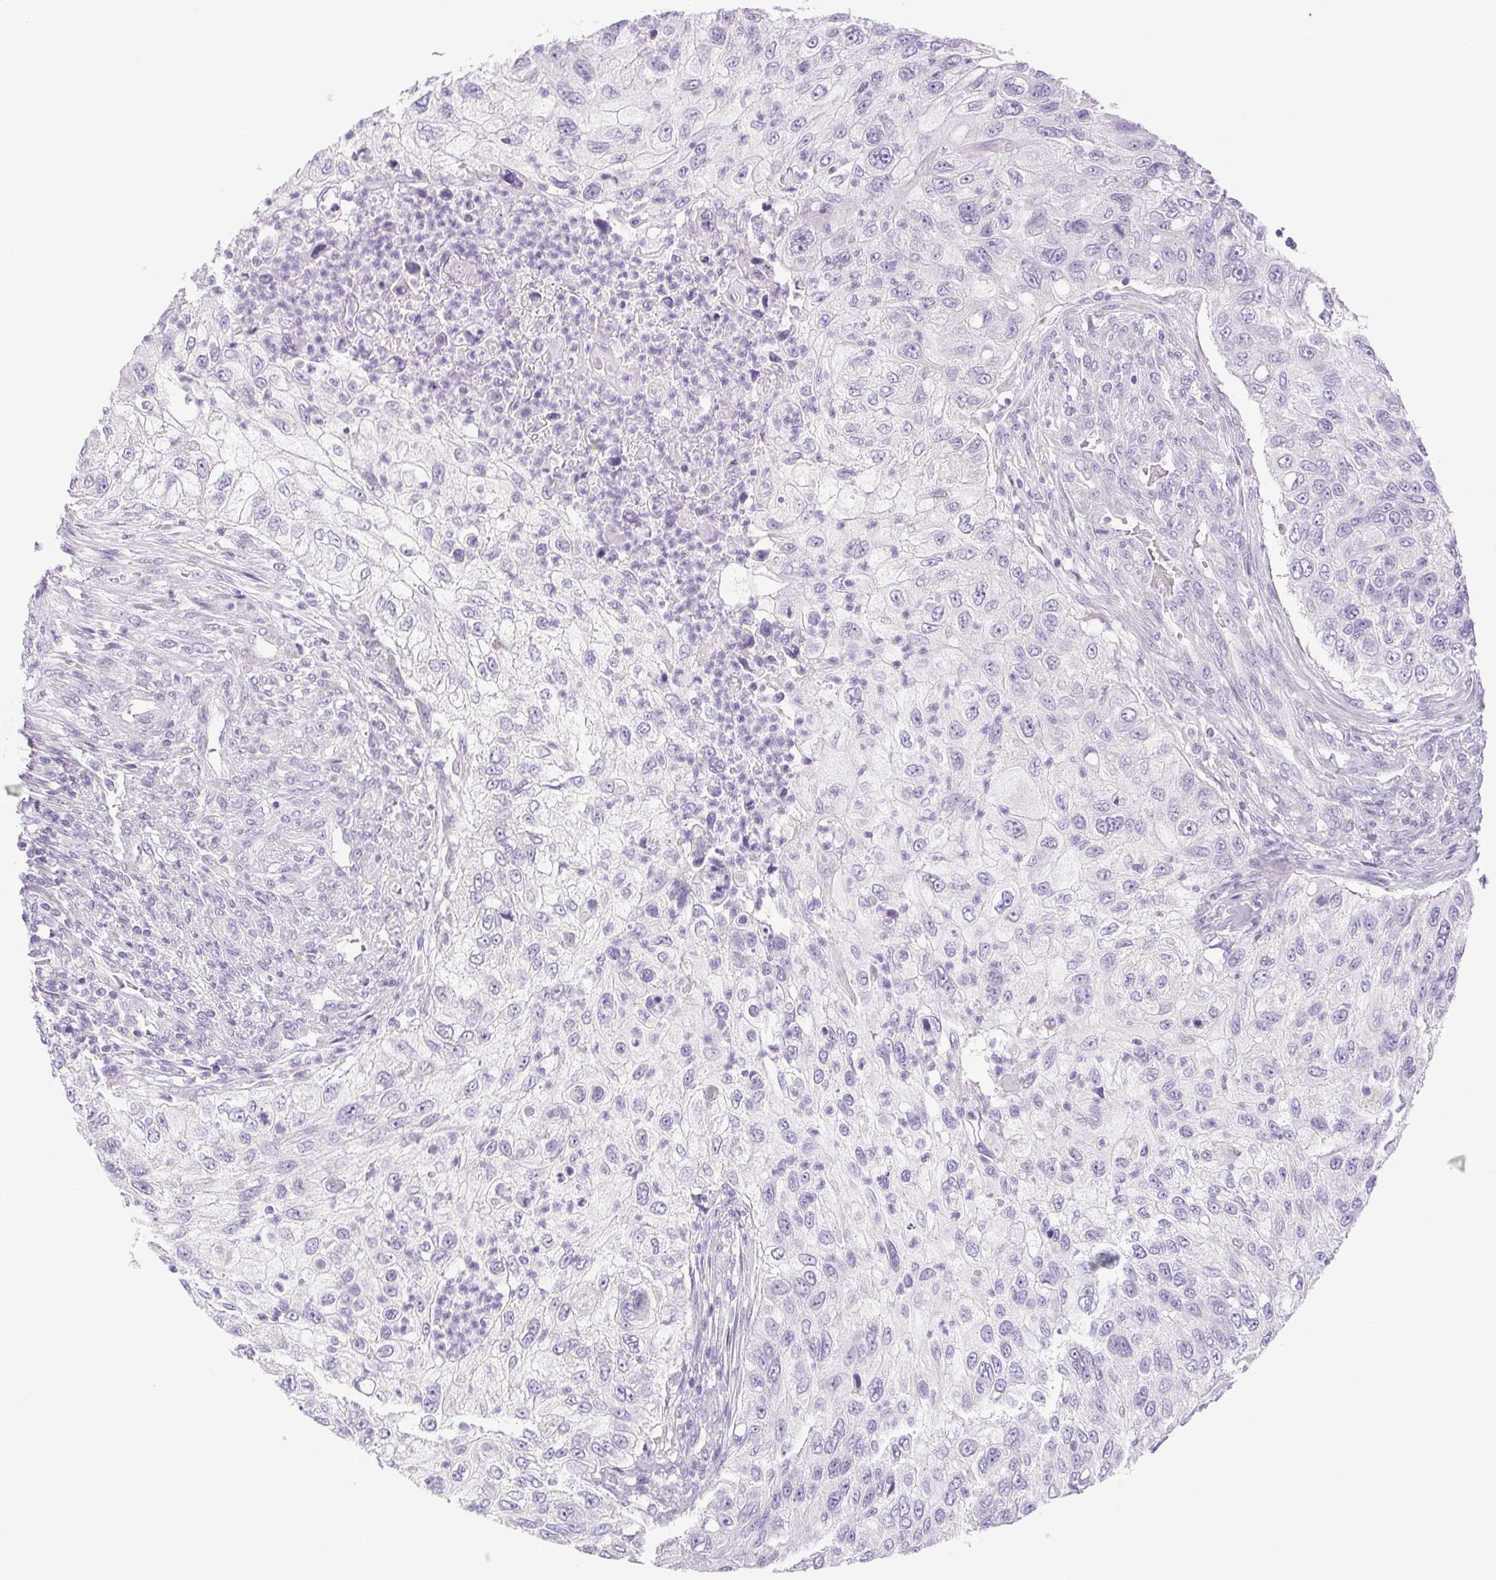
{"staining": {"intensity": "negative", "quantity": "none", "location": "none"}, "tissue": "urothelial cancer", "cell_type": "Tumor cells", "image_type": "cancer", "snomed": [{"axis": "morphology", "description": "Urothelial carcinoma, High grade"}, {"axis": "topography", "description": "Urinary bladder"}], "caption": "Immunohistochemical staining of human urothelial cancer shows no significant positivity in tumor cells.", "gene": "PAPPA2", "patient": {"sex": "female", "age": 60}}